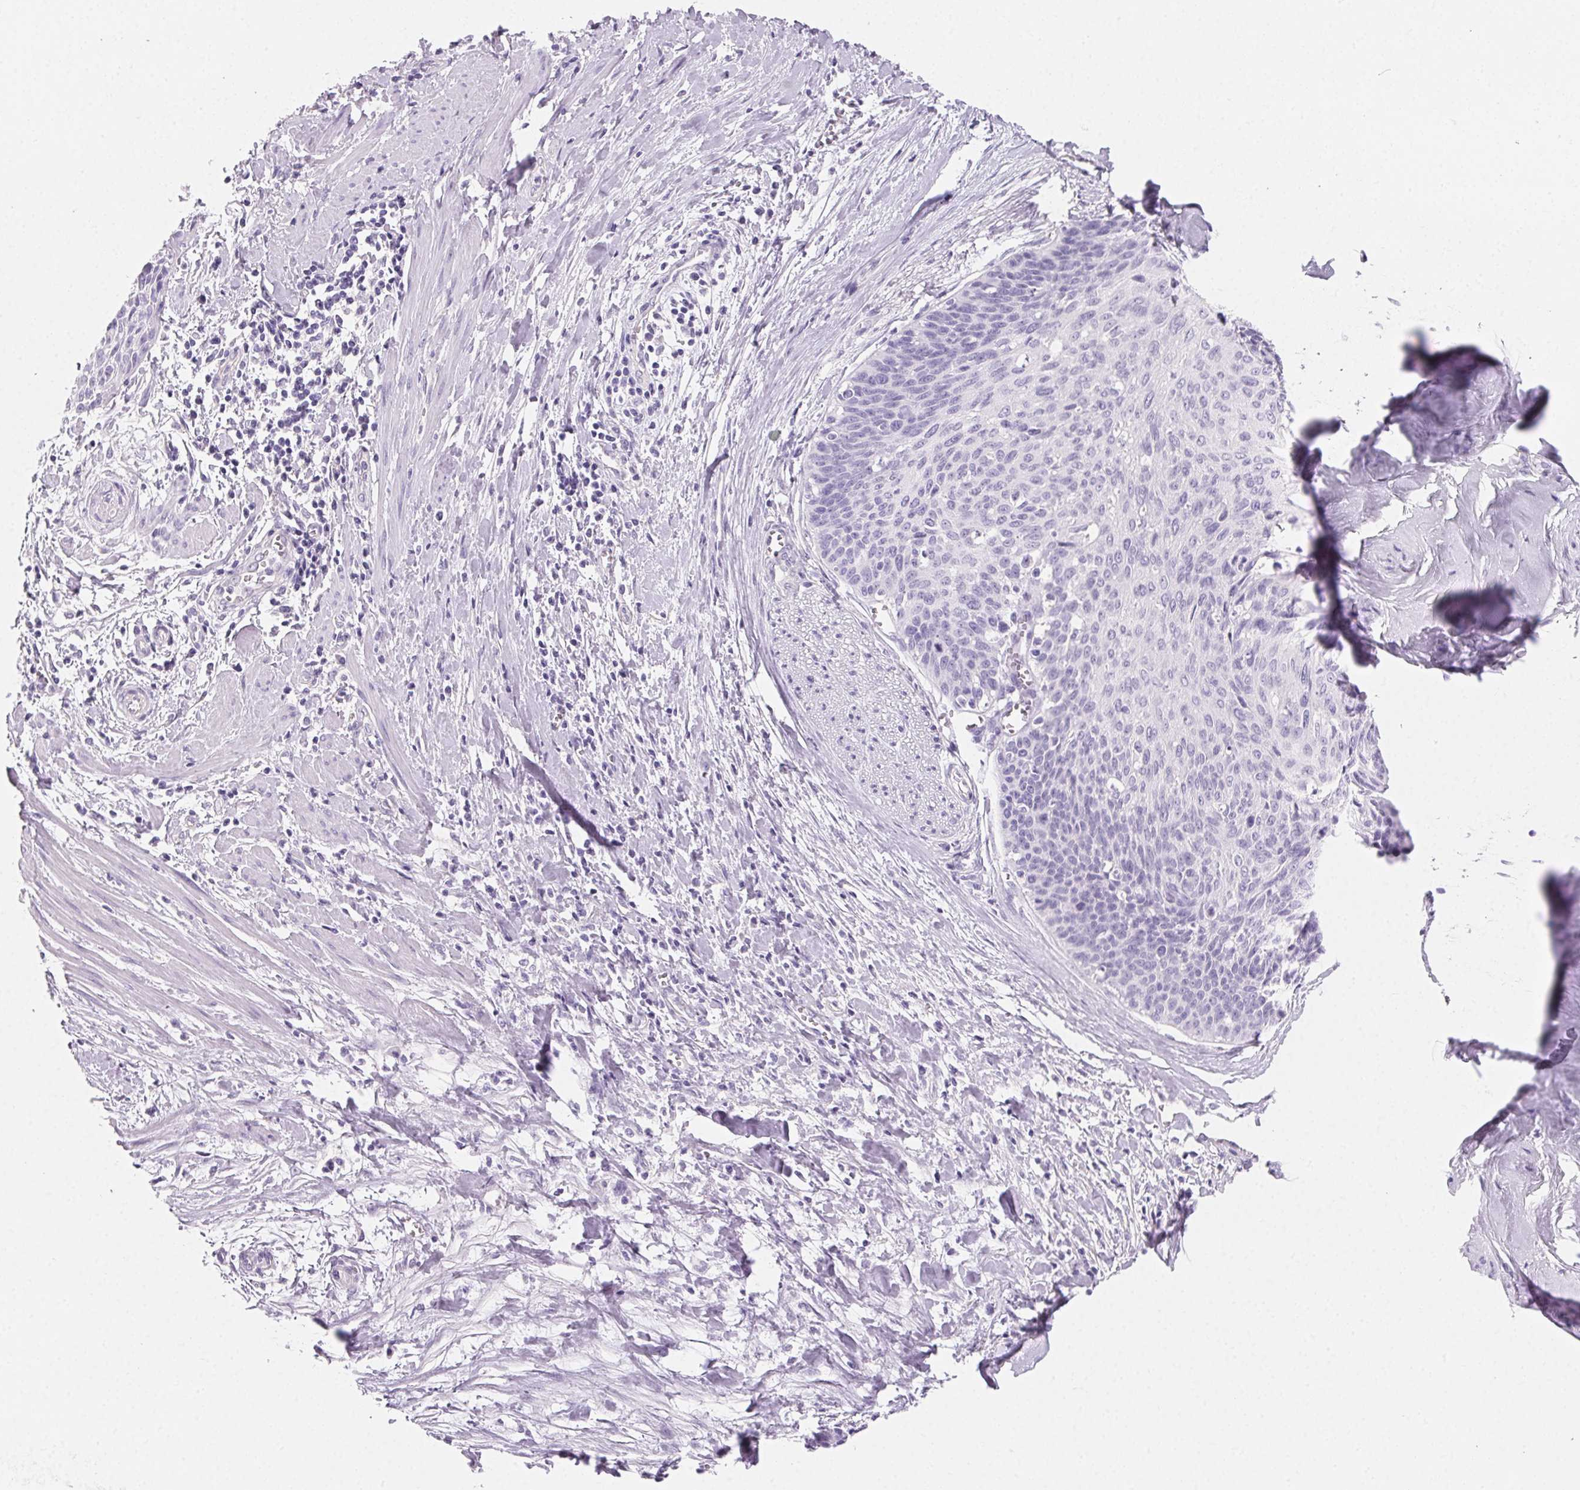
{"staining": {"intensity": "negative", "quantity": "none", "location": "none"}, "tissue": "cervical cancer", "cell_type": "Tumor cells", "image_type": "cancer", "snomed": [{"axis": "morphology", "description": "Squamous cell carcinoma, NOS"}, {"axis": "topography", "description": "Cervix"}], "caption": "Cervical cancer (squamous cell carcinoma) stained for a protein using immunohistochemistry demonstrates no staining tumor cells.", "gene": "PRSS3", "patient": {"sex": "female", "age": 55}}